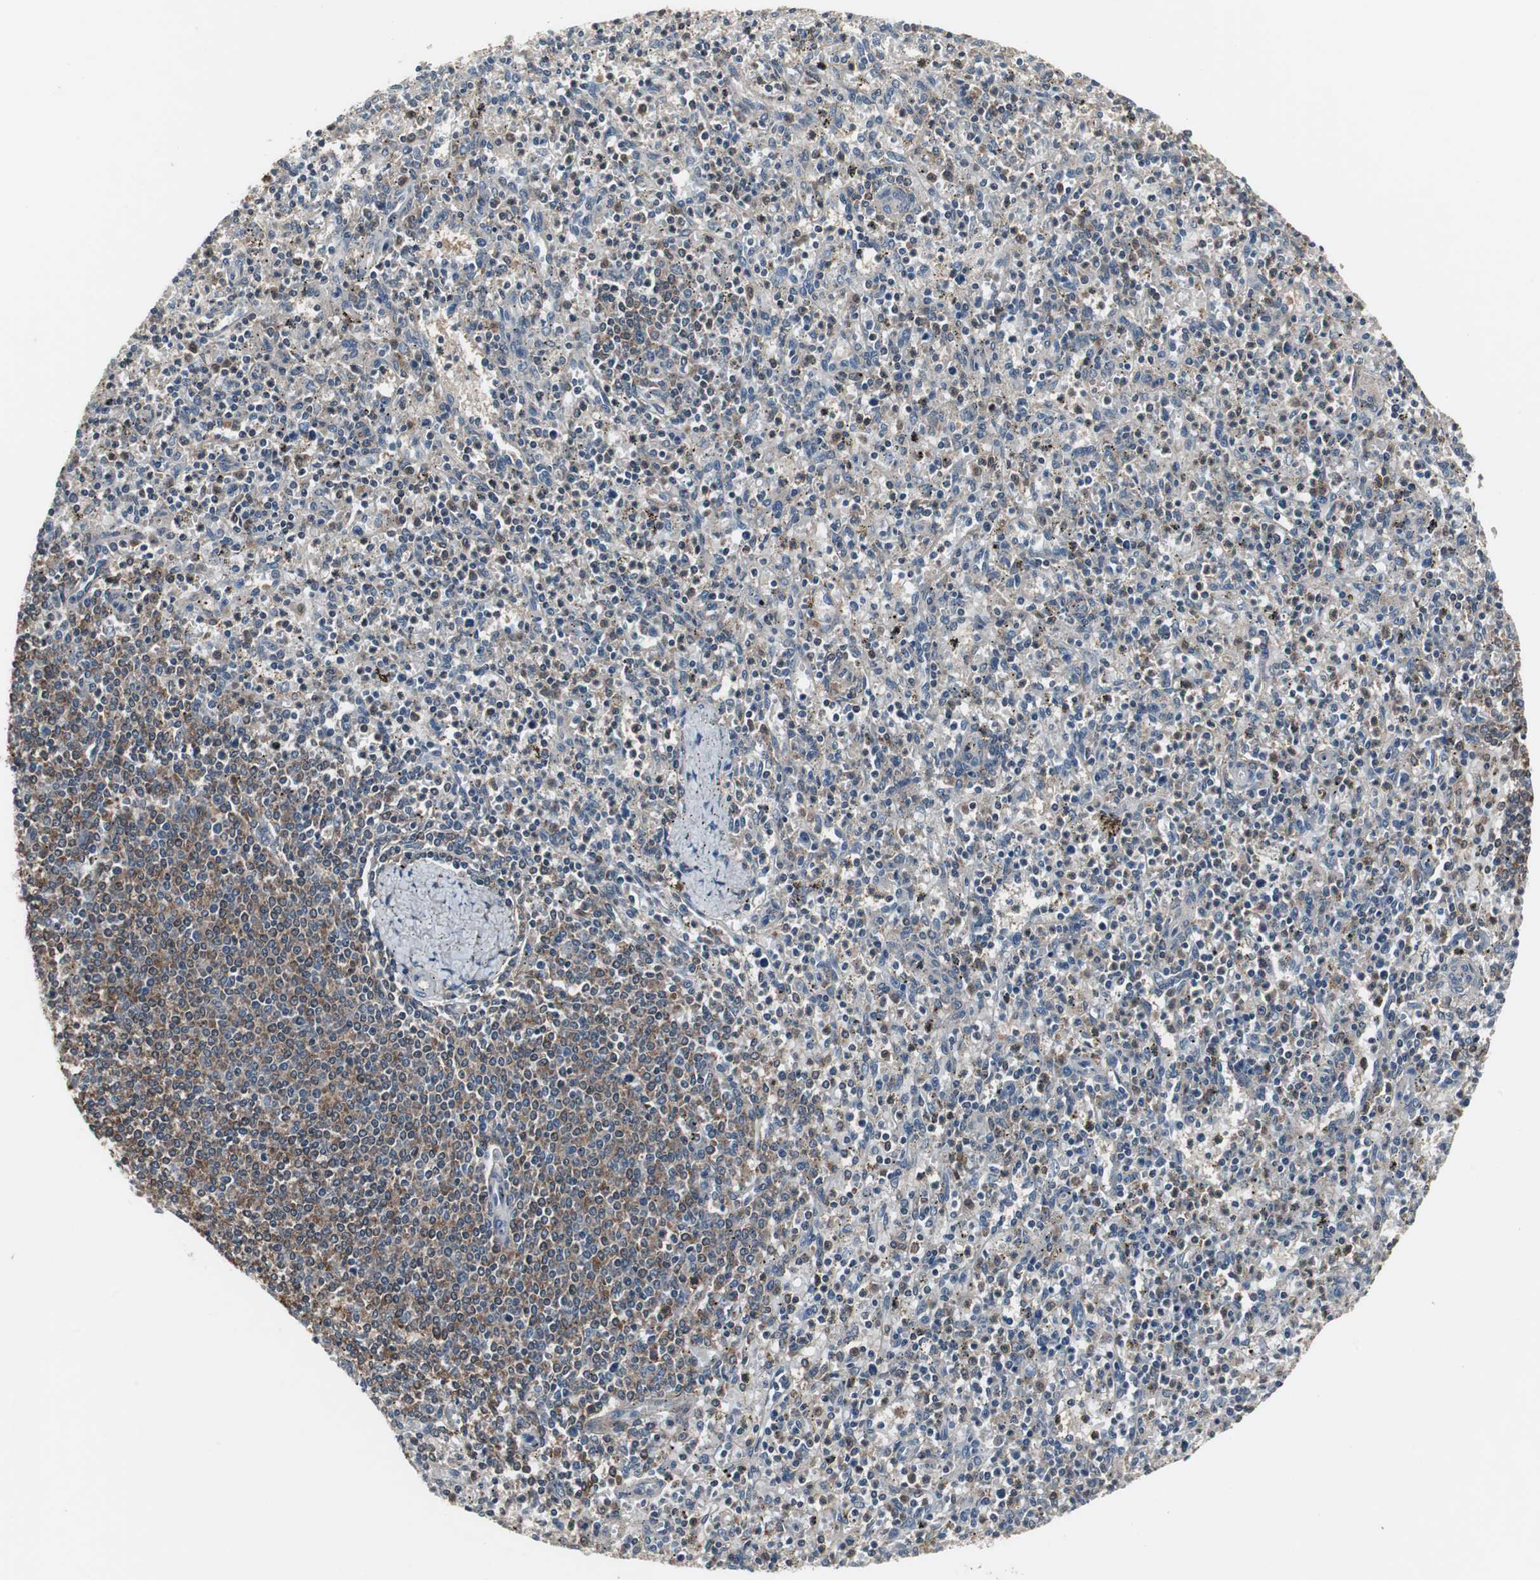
{"staining": {"intensity": "weak", "quantity": "25%-75%", "location": "cytoplasmic/membranous"}, "tissue": "spleen", "cell_type": "Cells in red pulp", "image_type": "normal", "snomed": [{"axis": "morphology", "description": "Normal tissue, NOS"}, {"axis": "topography", "description": "Spleen"}], "caption": "Brown immunohistochemical staining in normal human spleen shows weak cytoplasmic/membranous expression in approximately 25%-75% of cells in red pulp.", "gene": "ZSCAN22", "patient": {"sex": "male", "age": 72}}